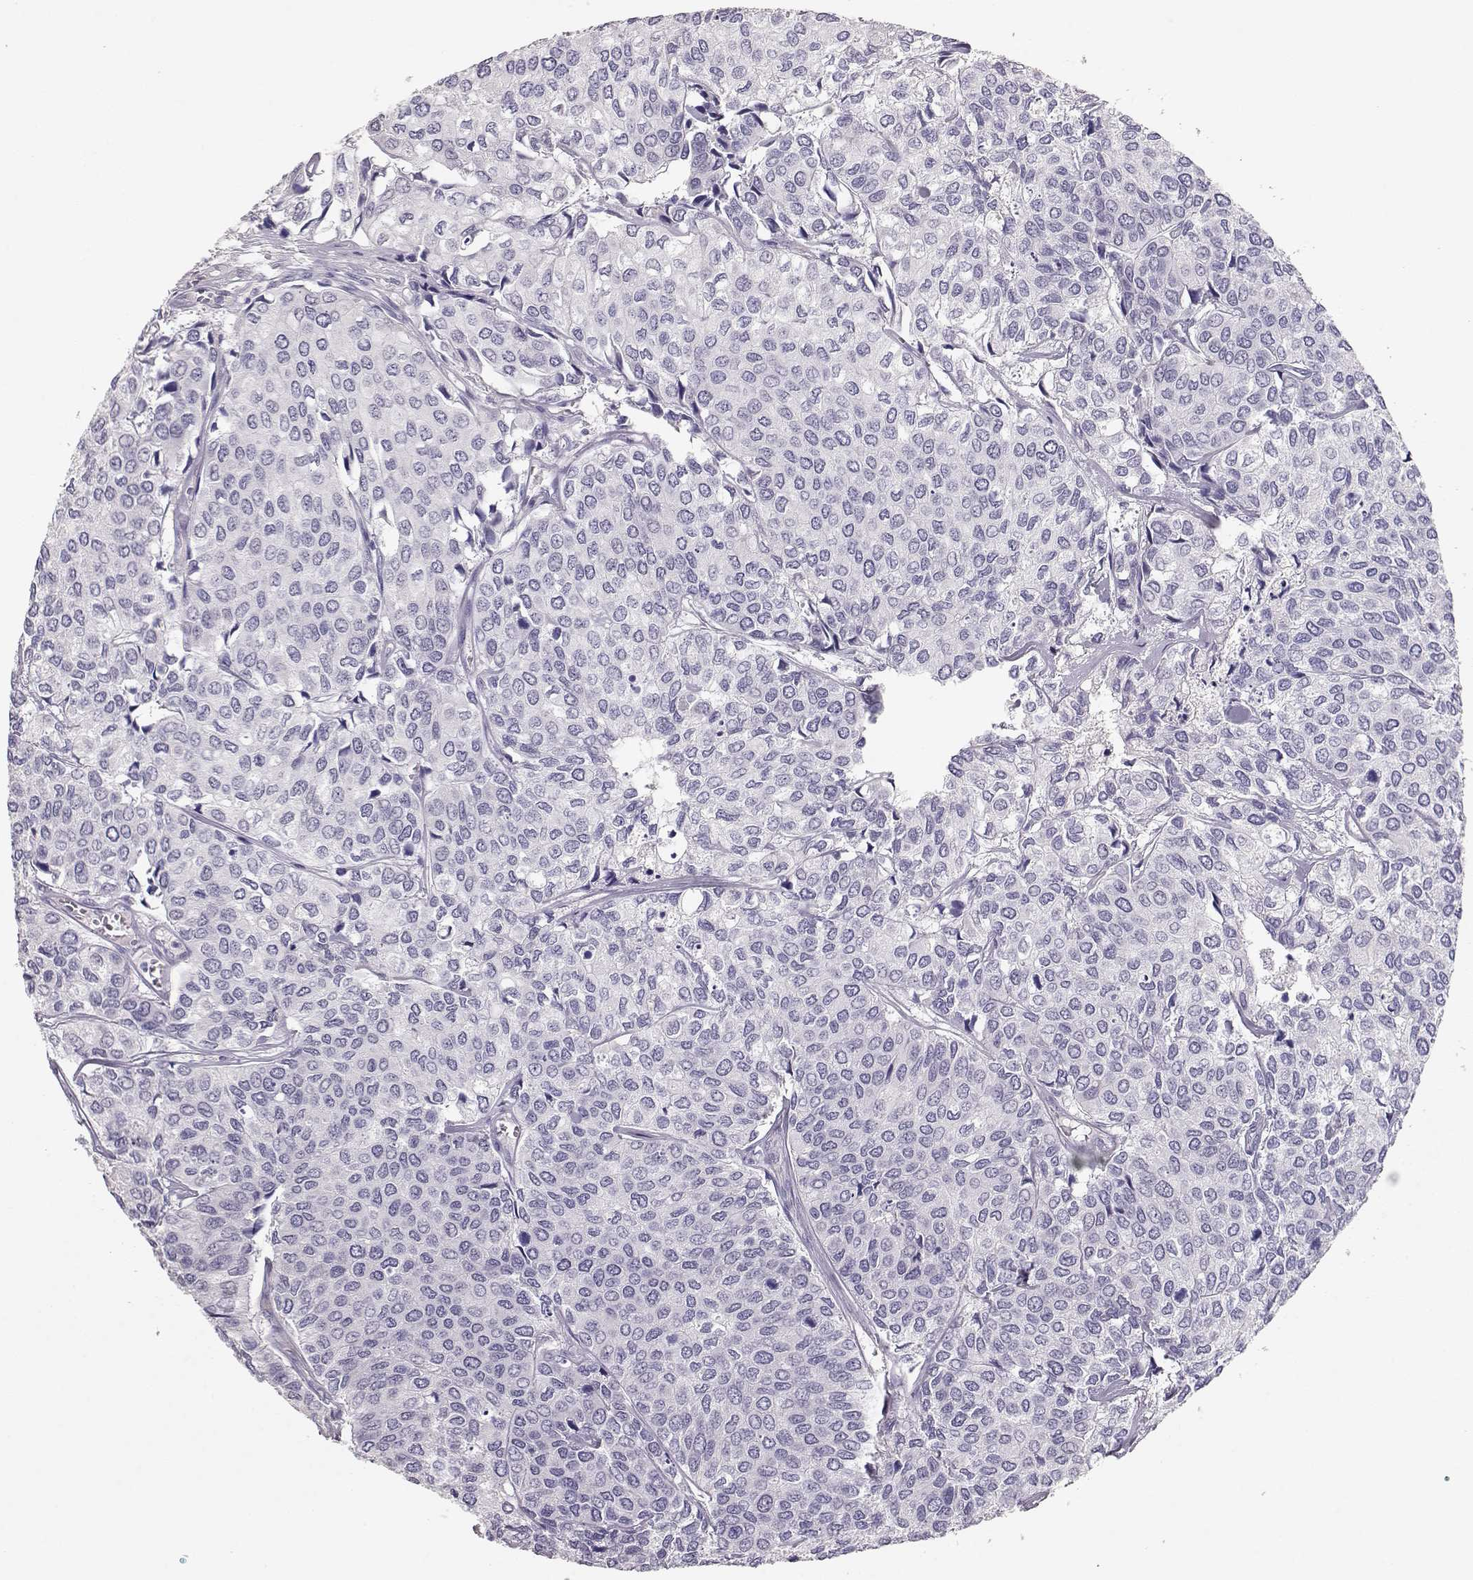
{"staining": {"intensity": "negative", "quantity": "none", "location": "none"}, "tissue": "urothelial cancer", "cell_type": "Tumor cells", "image_type": "cancer", "snomed": [{"axis": "morphology", "description": "Urothelial carcinoma, High grade"}, {"axis": "topography", "description": "Urinary bladder"}], "caption": "DAB immunohistochemical staining of urothelial cancer displays no significant staining in tumor cells.", "gene": "MAGEC1", "patient": {"sex": "male", "age": 73}}